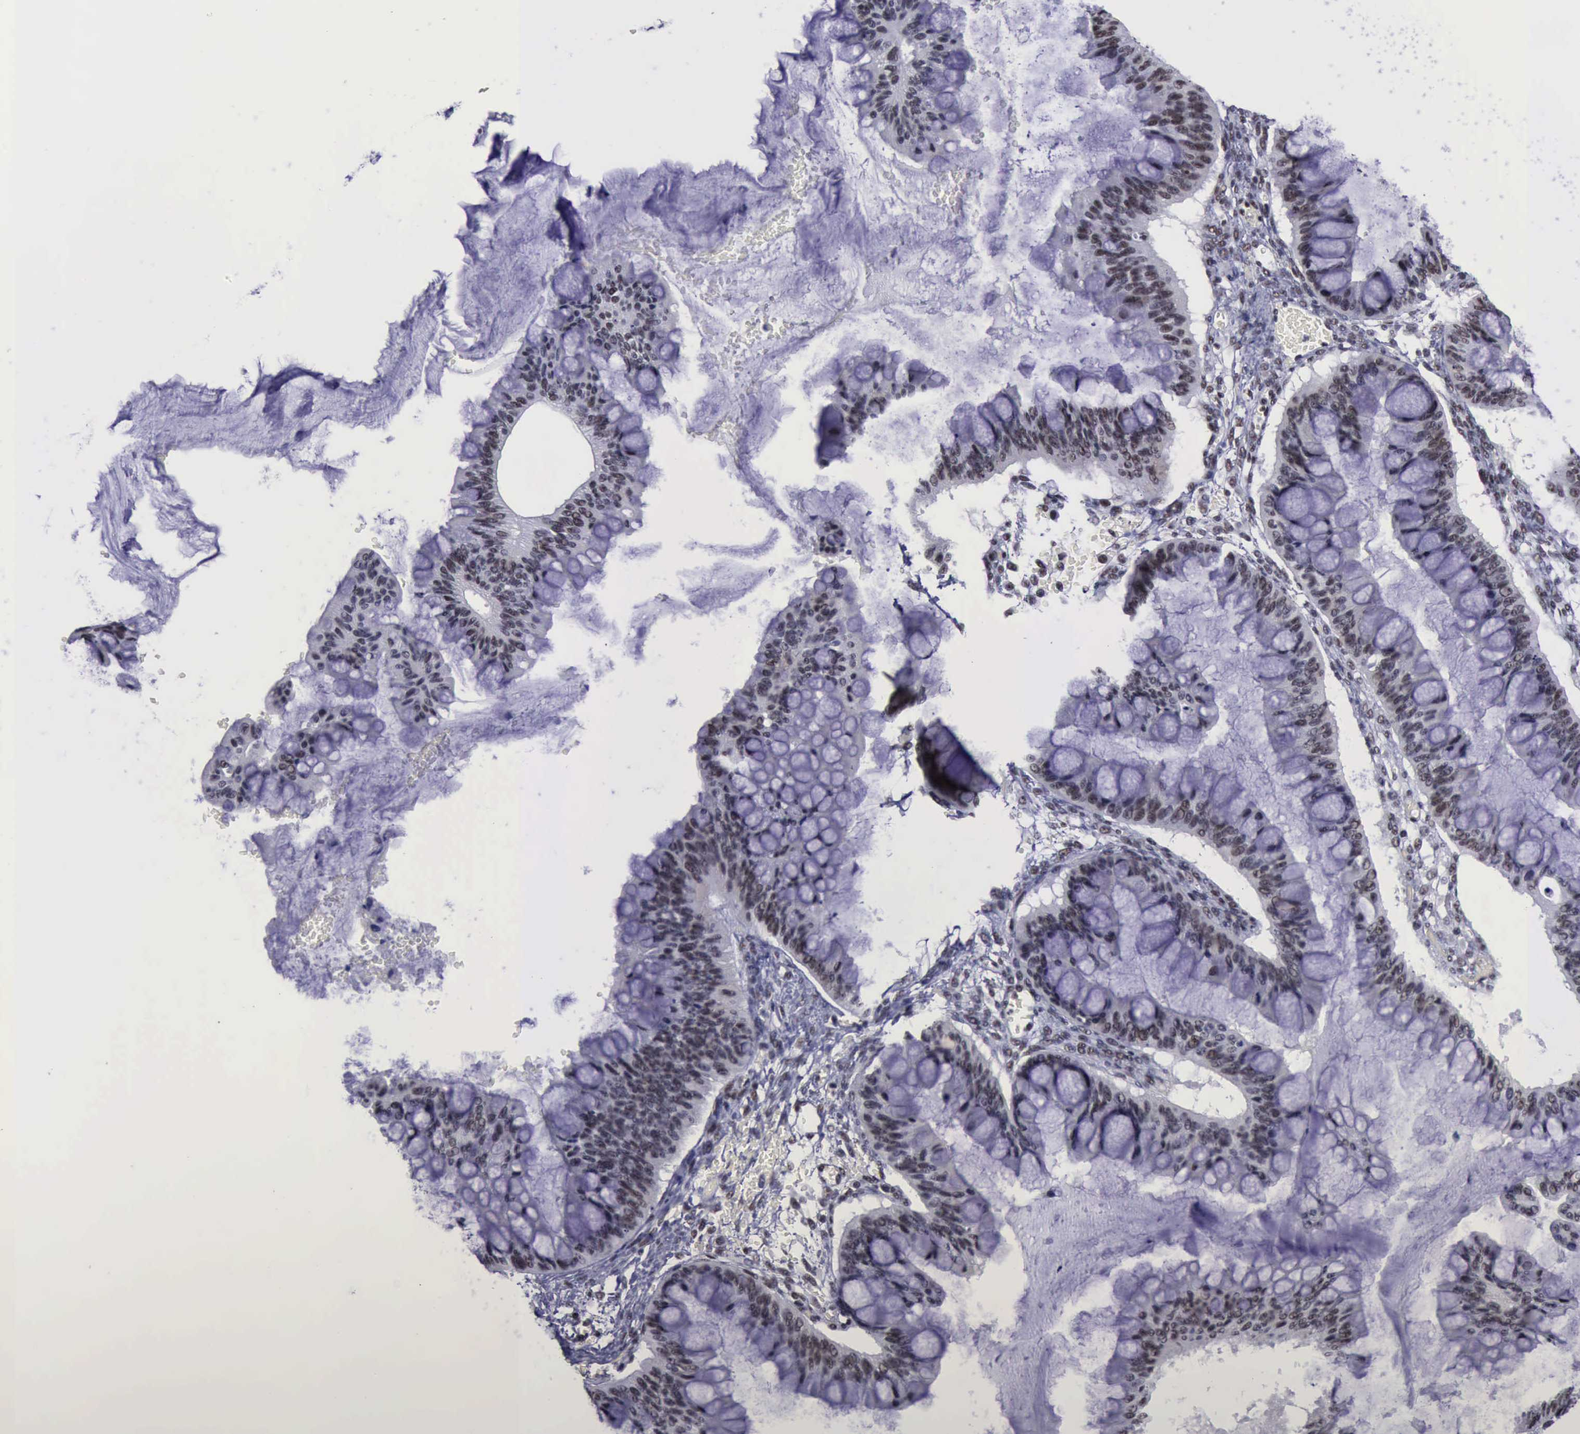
{"staining": {"intensity": "weak", "quantity": "25%-75%", "location": "nuclear"}, "tissue": "ovarian cancer", "cell_type": "Tumor cells", "image_type": "cancer", "snomed": [{"axis": "morphology", "description": "Cystadenocarcinoma, mucinous, NOS"}, {"axis": "topography", "description": "Ovary"}], "caption": "Approximately 25%-75% of tumor cells in ovarian cancer reveal weak nuclear protein staining as visualized by brown immunohistochemical staining.", "gene": "YY1", "patient": {"sex": "female", "age": 73}}